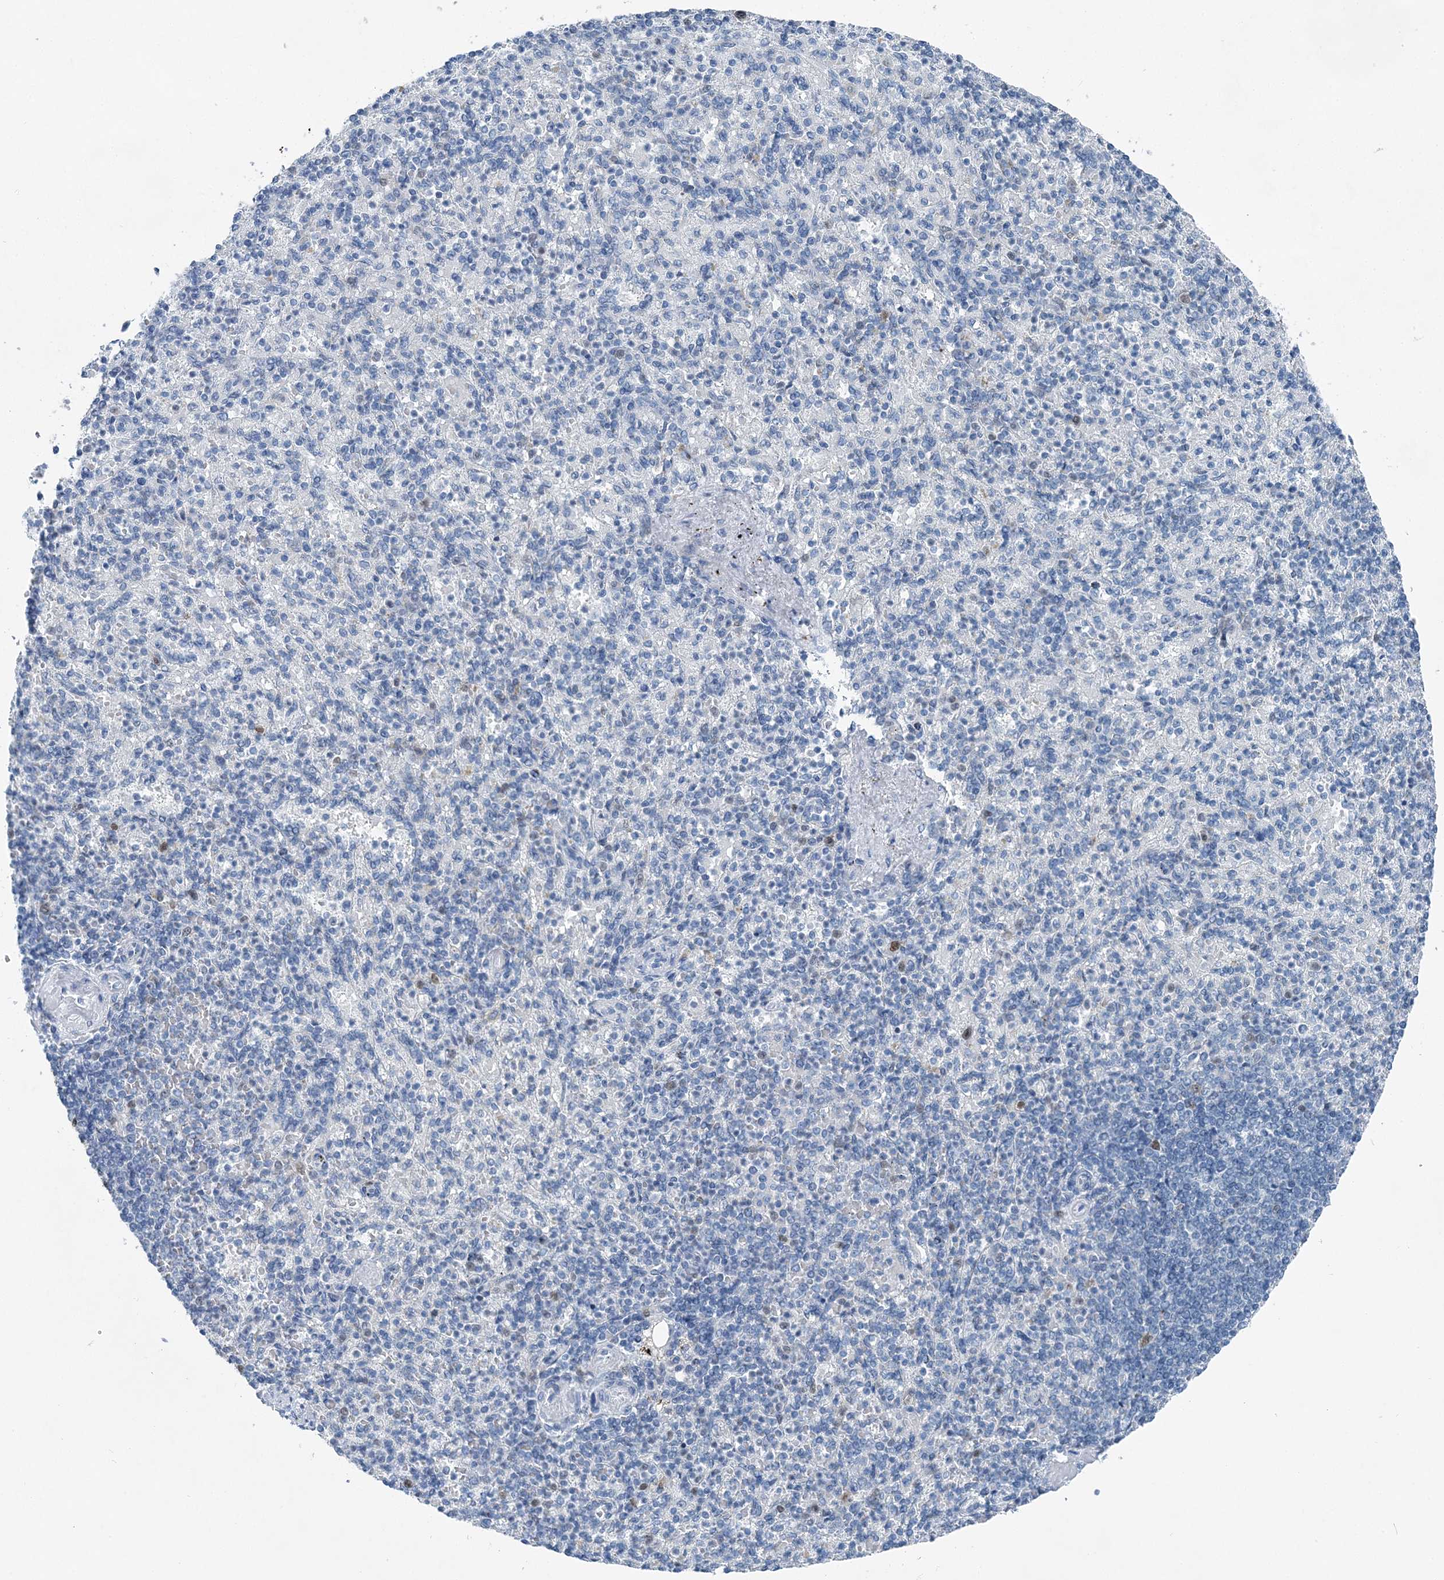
{"staining": {"intensity": "negative", "quantity": "none", "location": "none"}, "tissue": "spleen", "cell_type": "Cells in red pulp", "image_type": "normal", "snomed": [{"axis": "morphology", "description": "Normal tissue, NOS"}, {"axis": "topography", "description": "Spleen"}], "caption": "Immunohistochemical staining of normal spleen reveals no significant positivity in cells in red pulp. (DAB (3,3'-diaminobenzidine) immunohistochemistry (IHC), high magnification).", "gene": "HAT1", "patient": {"sex": "female", "age": 74}}